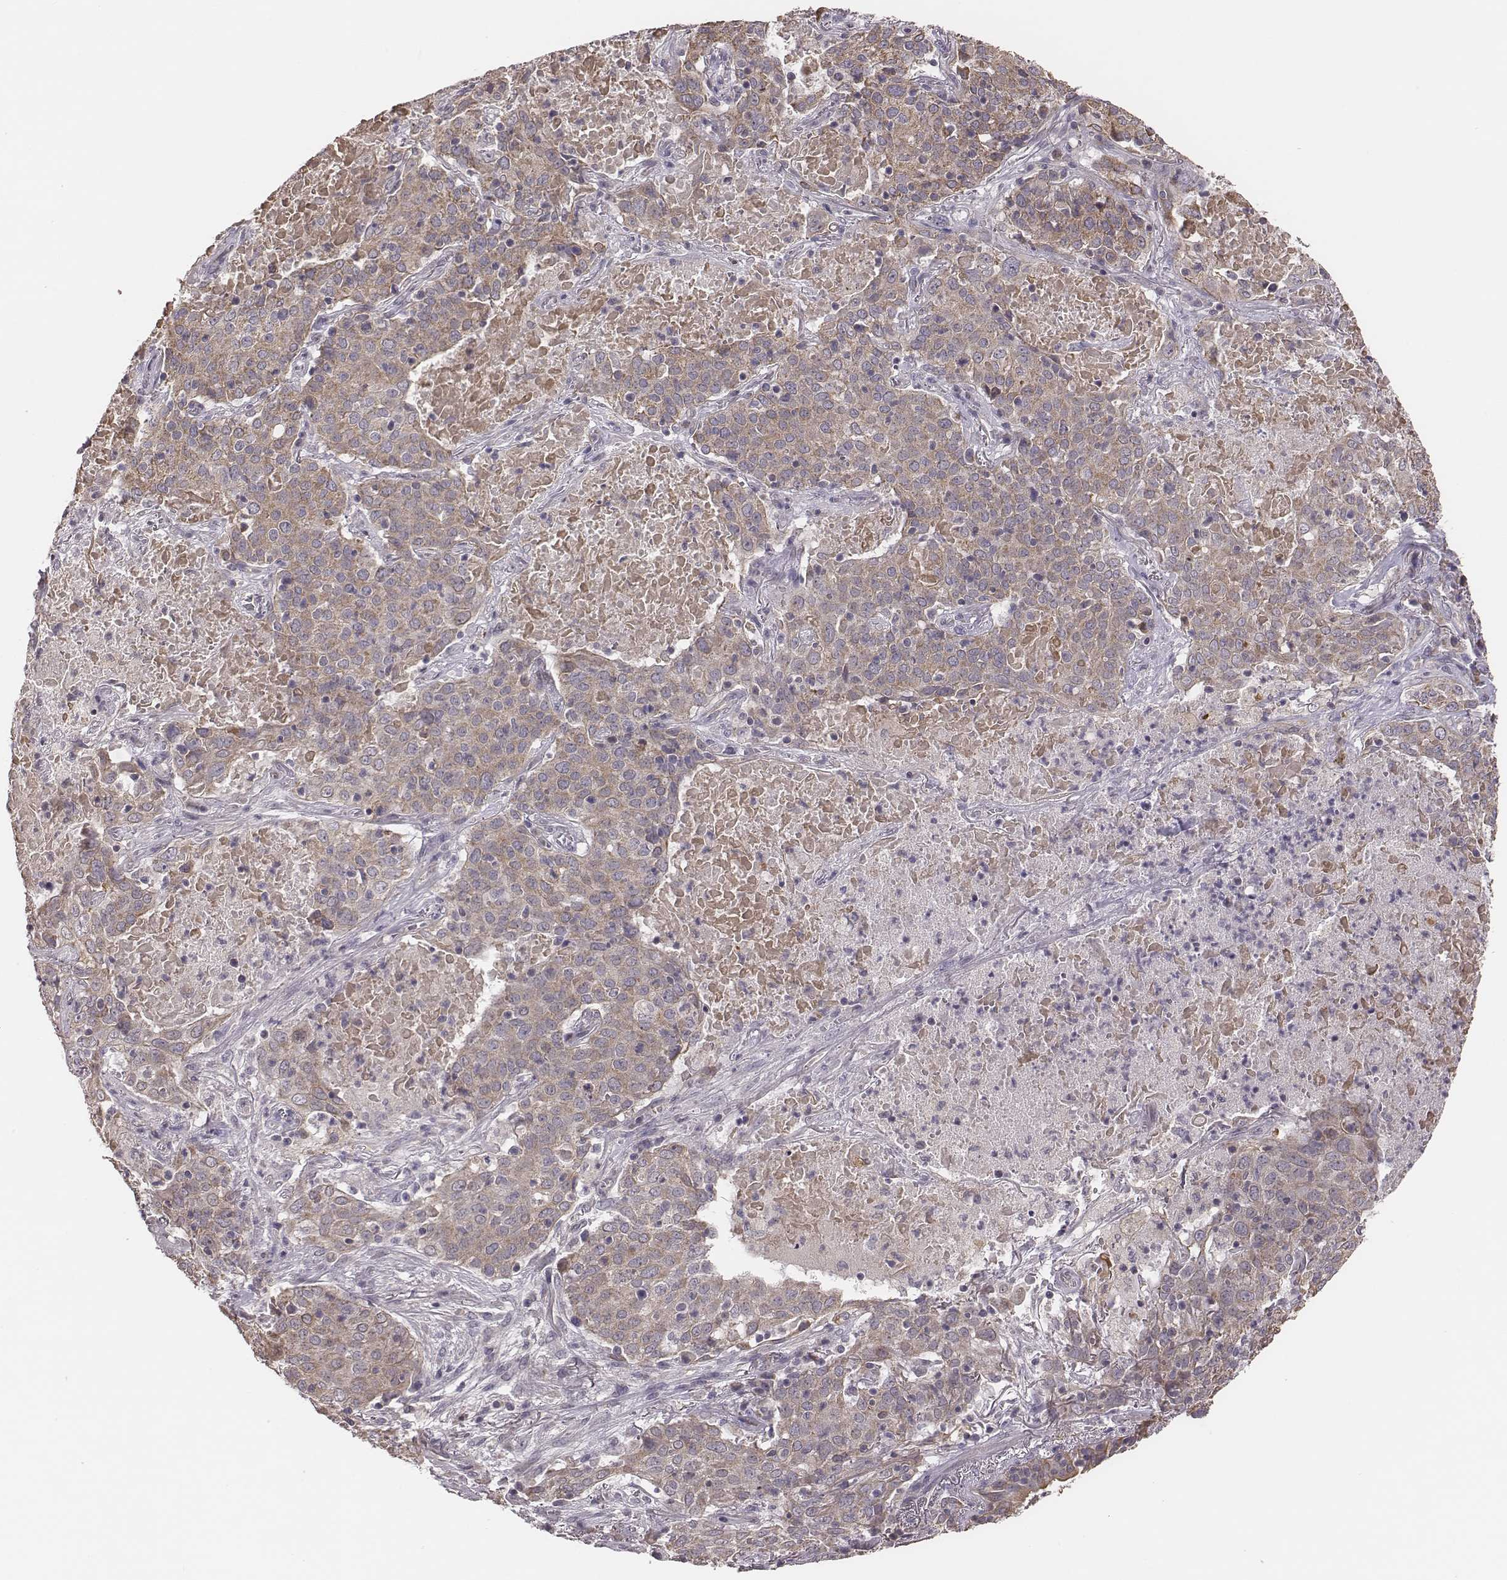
{"staining": {"intensity": "weak", "quantity": ">75%", "location": "cytoplasmic/membranous"}, "tissue": "lung cancer", "cell_type": "Tumor cells", "image_type": "cancer", "snomed": [{"axis": "morphology", "description": "Squamous cell carcinoma, NOS"}, {"axis": "topography", "description": "Lung"}], "caption": "Immunohistochemical staining of human lung squamous cell carcinoma displays low levels of weak cytoplasmic/membranous protein expression in about >75% of tumor cells. (DAB IHC with brightfield microscopy, high magnification).", "gene": "HAVCR1", "patient": {"sex": "male", "age": 82}}